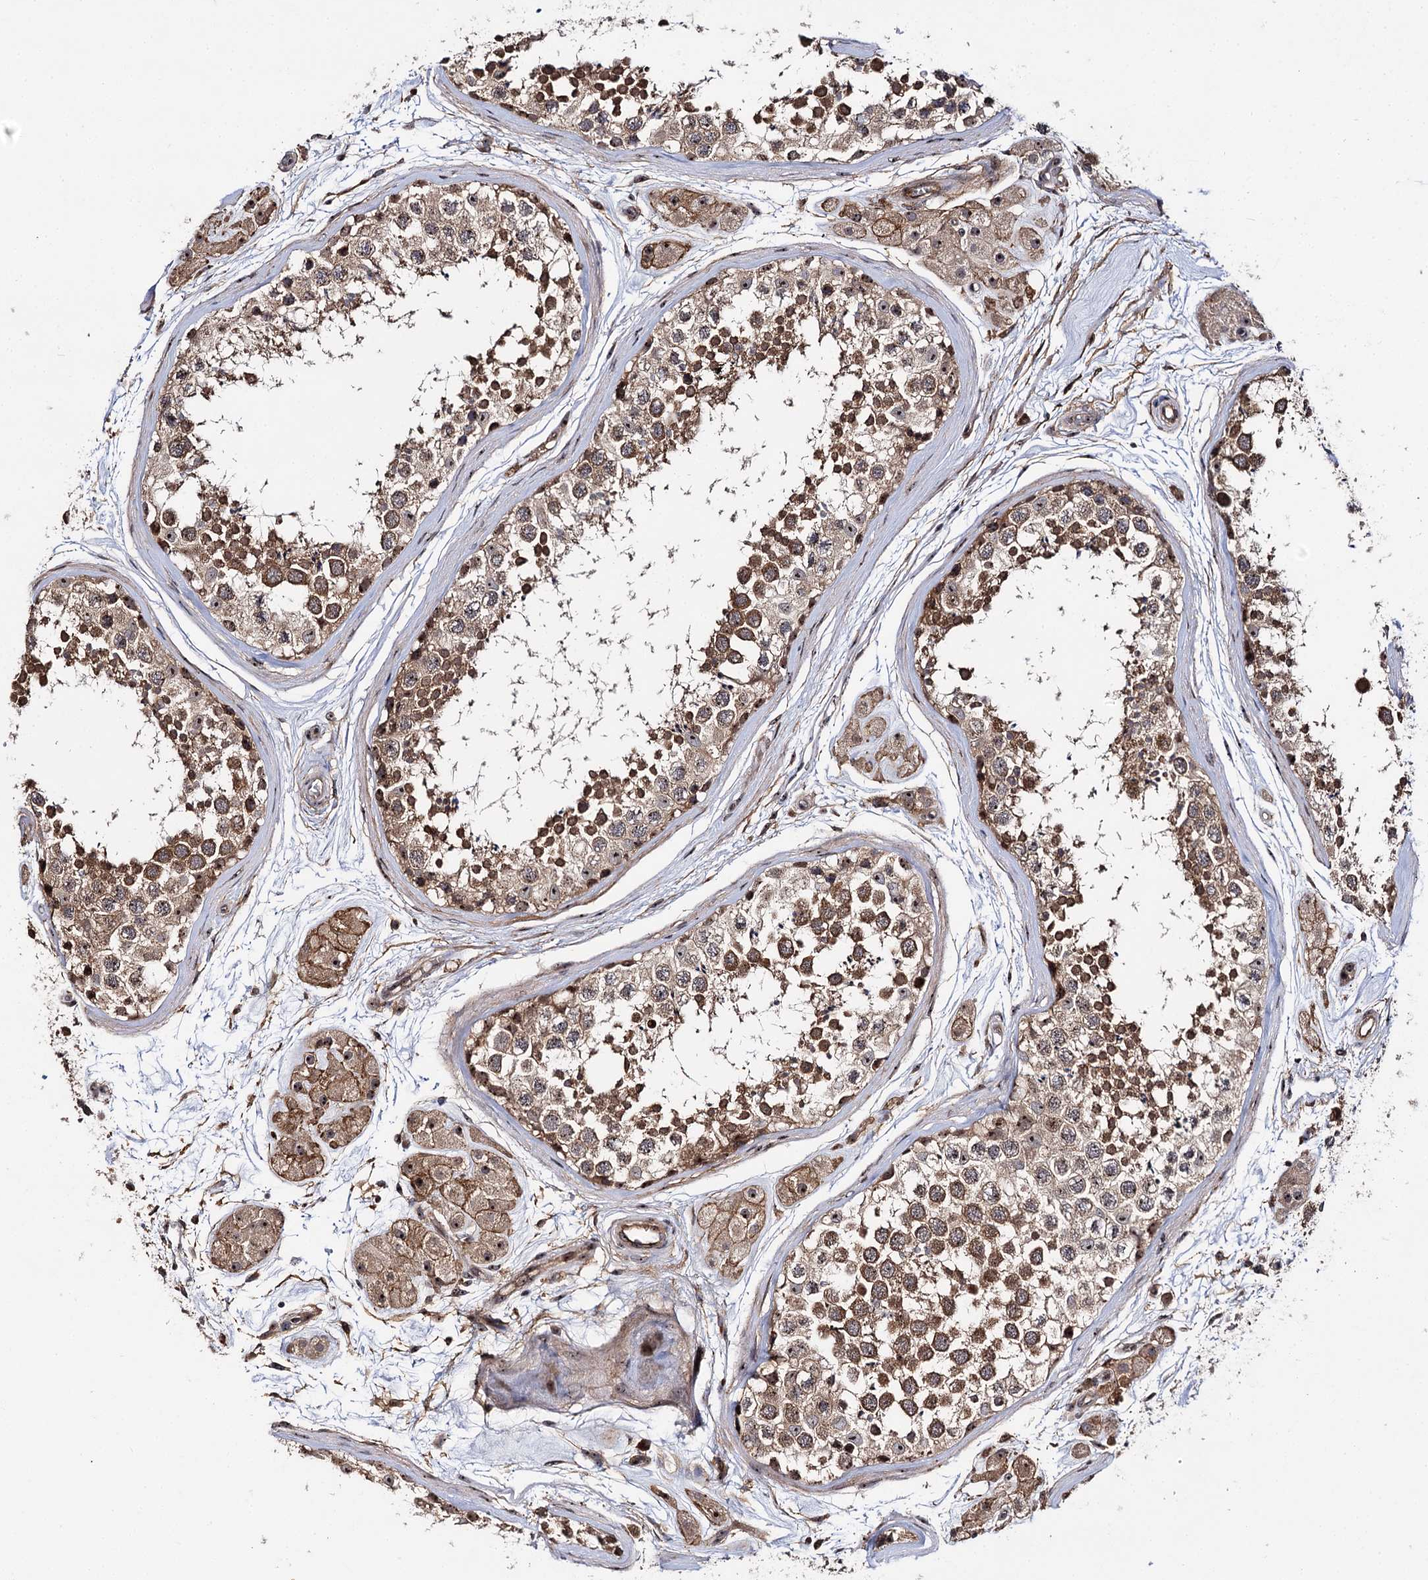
{"staining": {"intensity": "moderate", "quantity": ">75%", "location": "cytoplasmic/membranous,nuclear"}, "tissue": "testis", "cell_type": "Cells in seminiferous ducts", "image_type": "normal", "snomed": [{"axis": "morphology", "description": "Normal tissue, NOS"}, {"axis": "topography", "description": "Testis"}], "caption": "About >75% of cells in seminiferous ducts in normal testis show moderate cytoplasmic/membranous,nuclear protein staining as visualized by brown immunohistochemical staining.", "gene": "SUPT20H", "patient": {"sex": "male", "age": 56}}